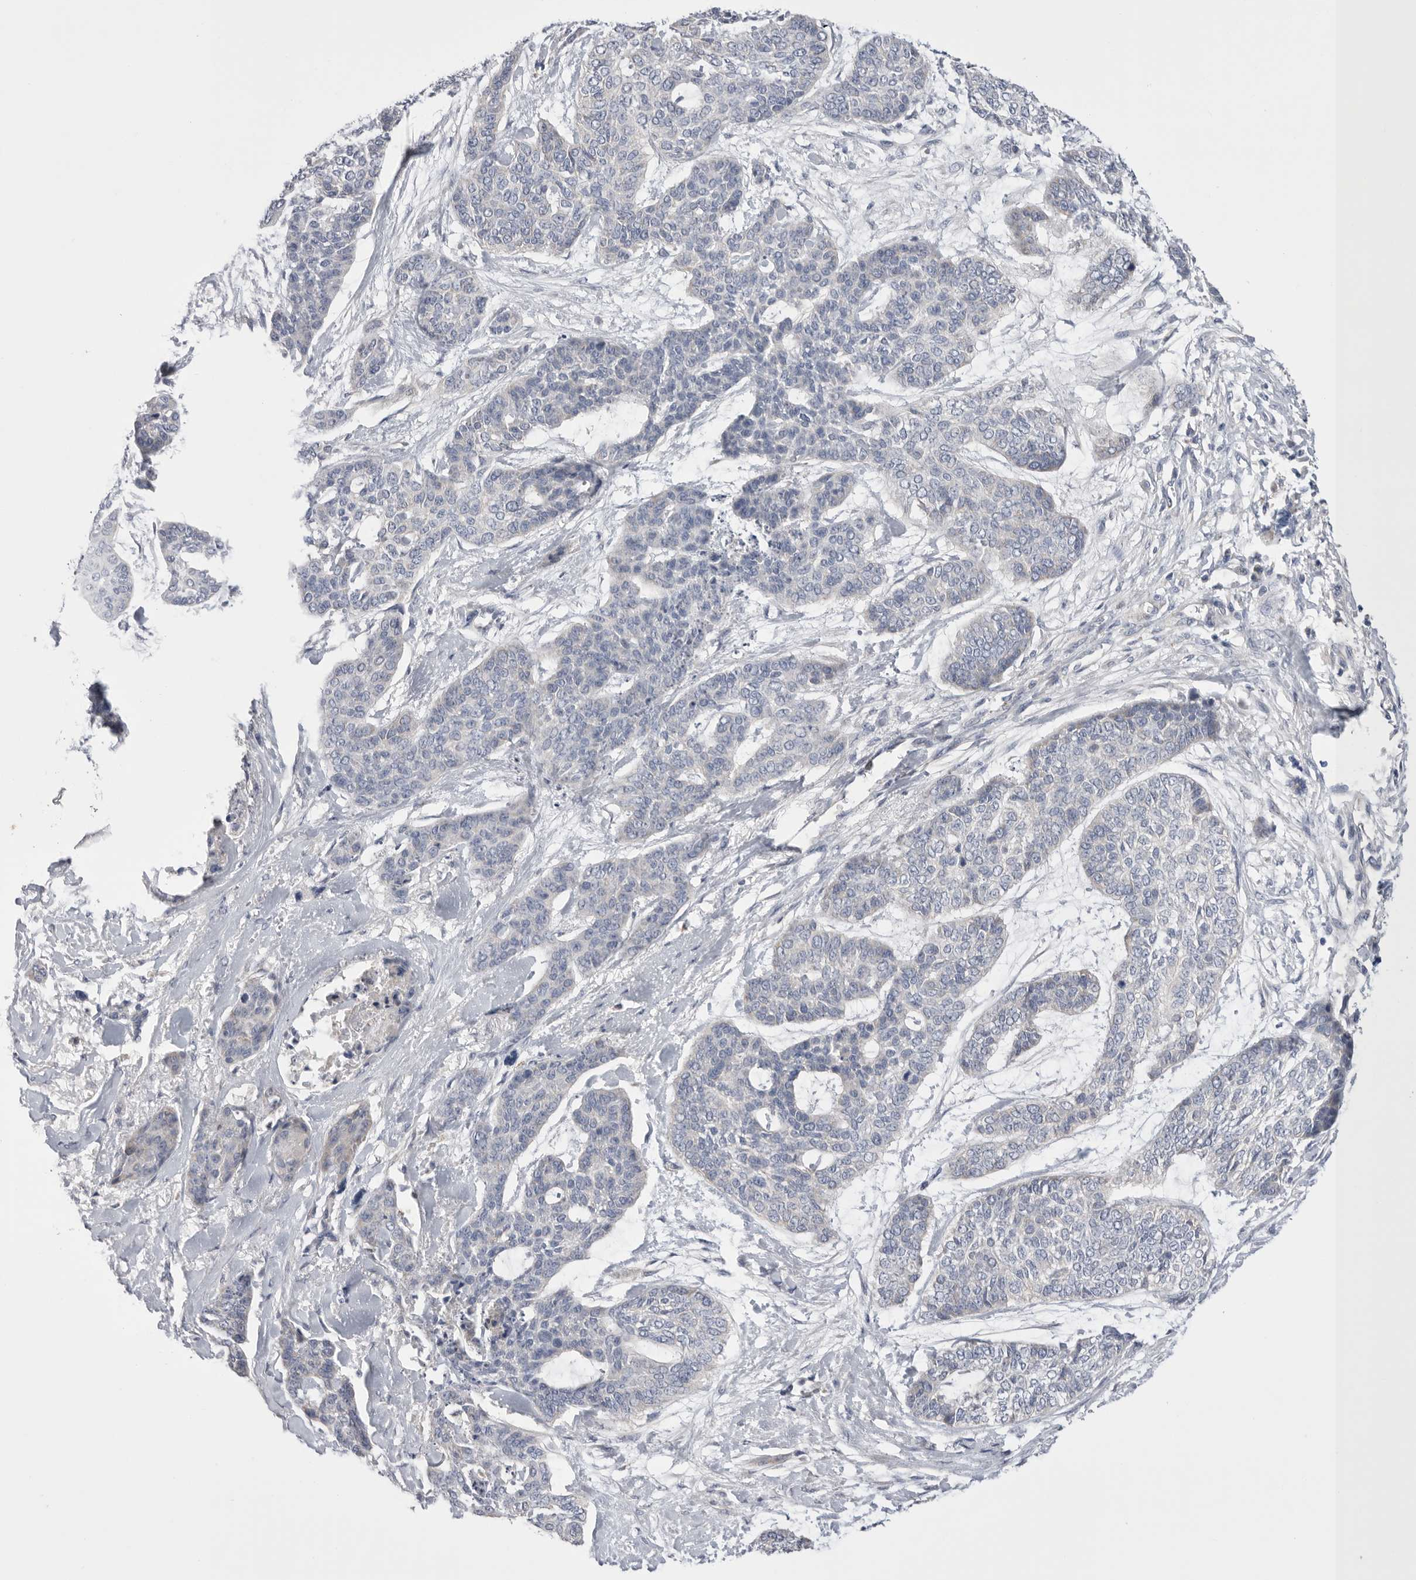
{"staining": {"intensity": "negative", "quantity": "none", "location": "none"}, "tissue": "skin cancer", "cell_type": "Tumor cells", "image_type": "cancer", "snomed": [{"axis": "morphology", "description": "Basal cell carcinoma"}, {"axis": "topography", "description": "Skin"}], "caption": "The histopathology image demonstrates no significant staining in tumor cells of basal cell carcinoma (skin).", "gene": "CCDC126", "patient": {"sex": "female", "age": 64}}